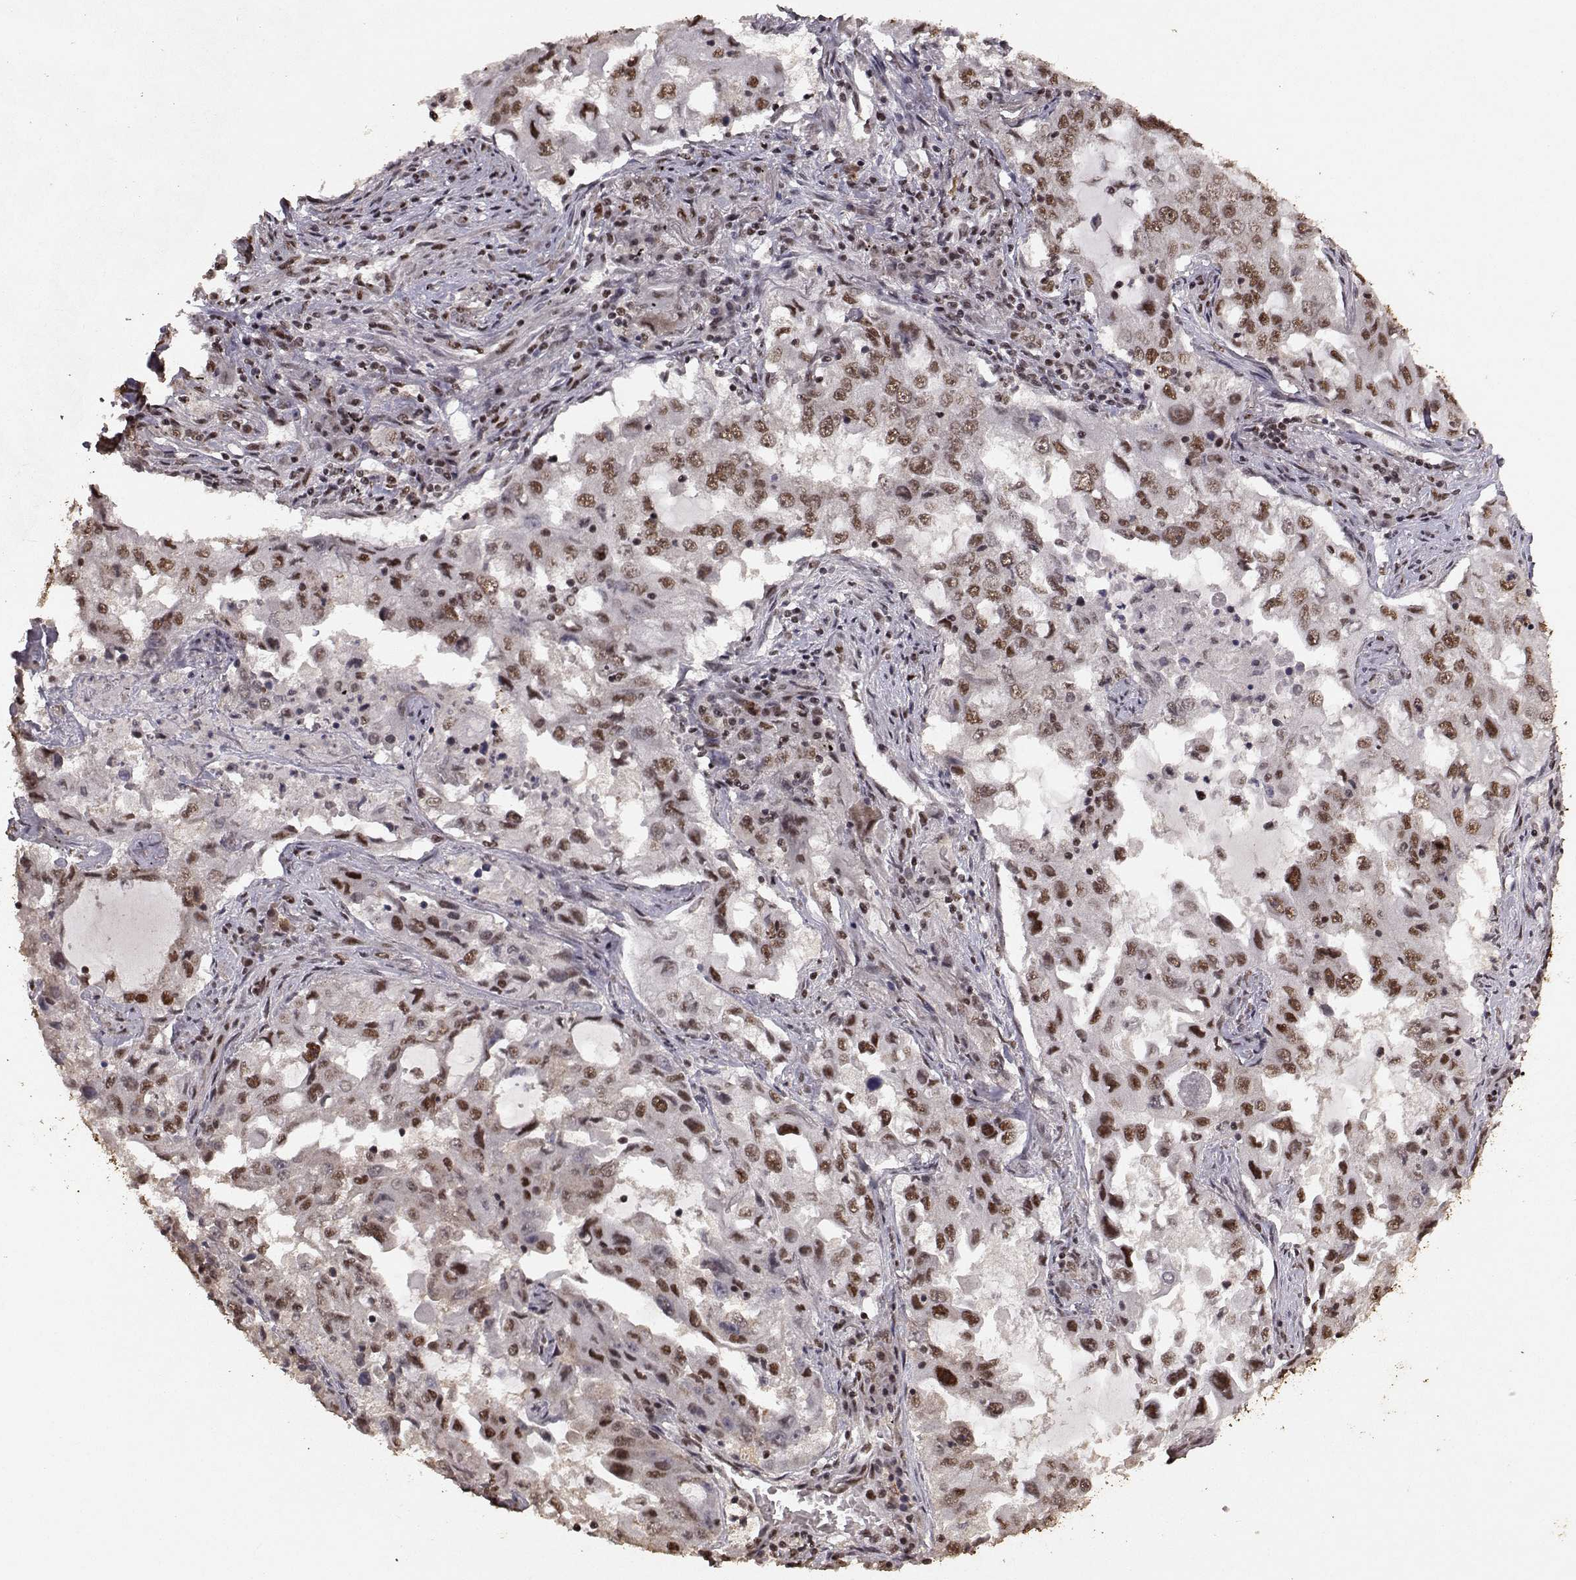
{"staining": {"intensity": "strong", "quantity": "25%-75%", "location": "nuclear"}, "tissue": "lung cancer", "cell_type": "Tumor cells", "image_type": "cancer", "snomed": [{"axis": "morphology", "description": "Adenocarcinoma, NOS"}, {"axis": "topography", "description": "Lung"}], "caption": "Tumor cells reveal high levels of strong nuclear positivity in approximately 25%-75% of cells in lung adenocarcinoma.", "gene": "SF1", "patient": {"sex": "female", "age": 61}}